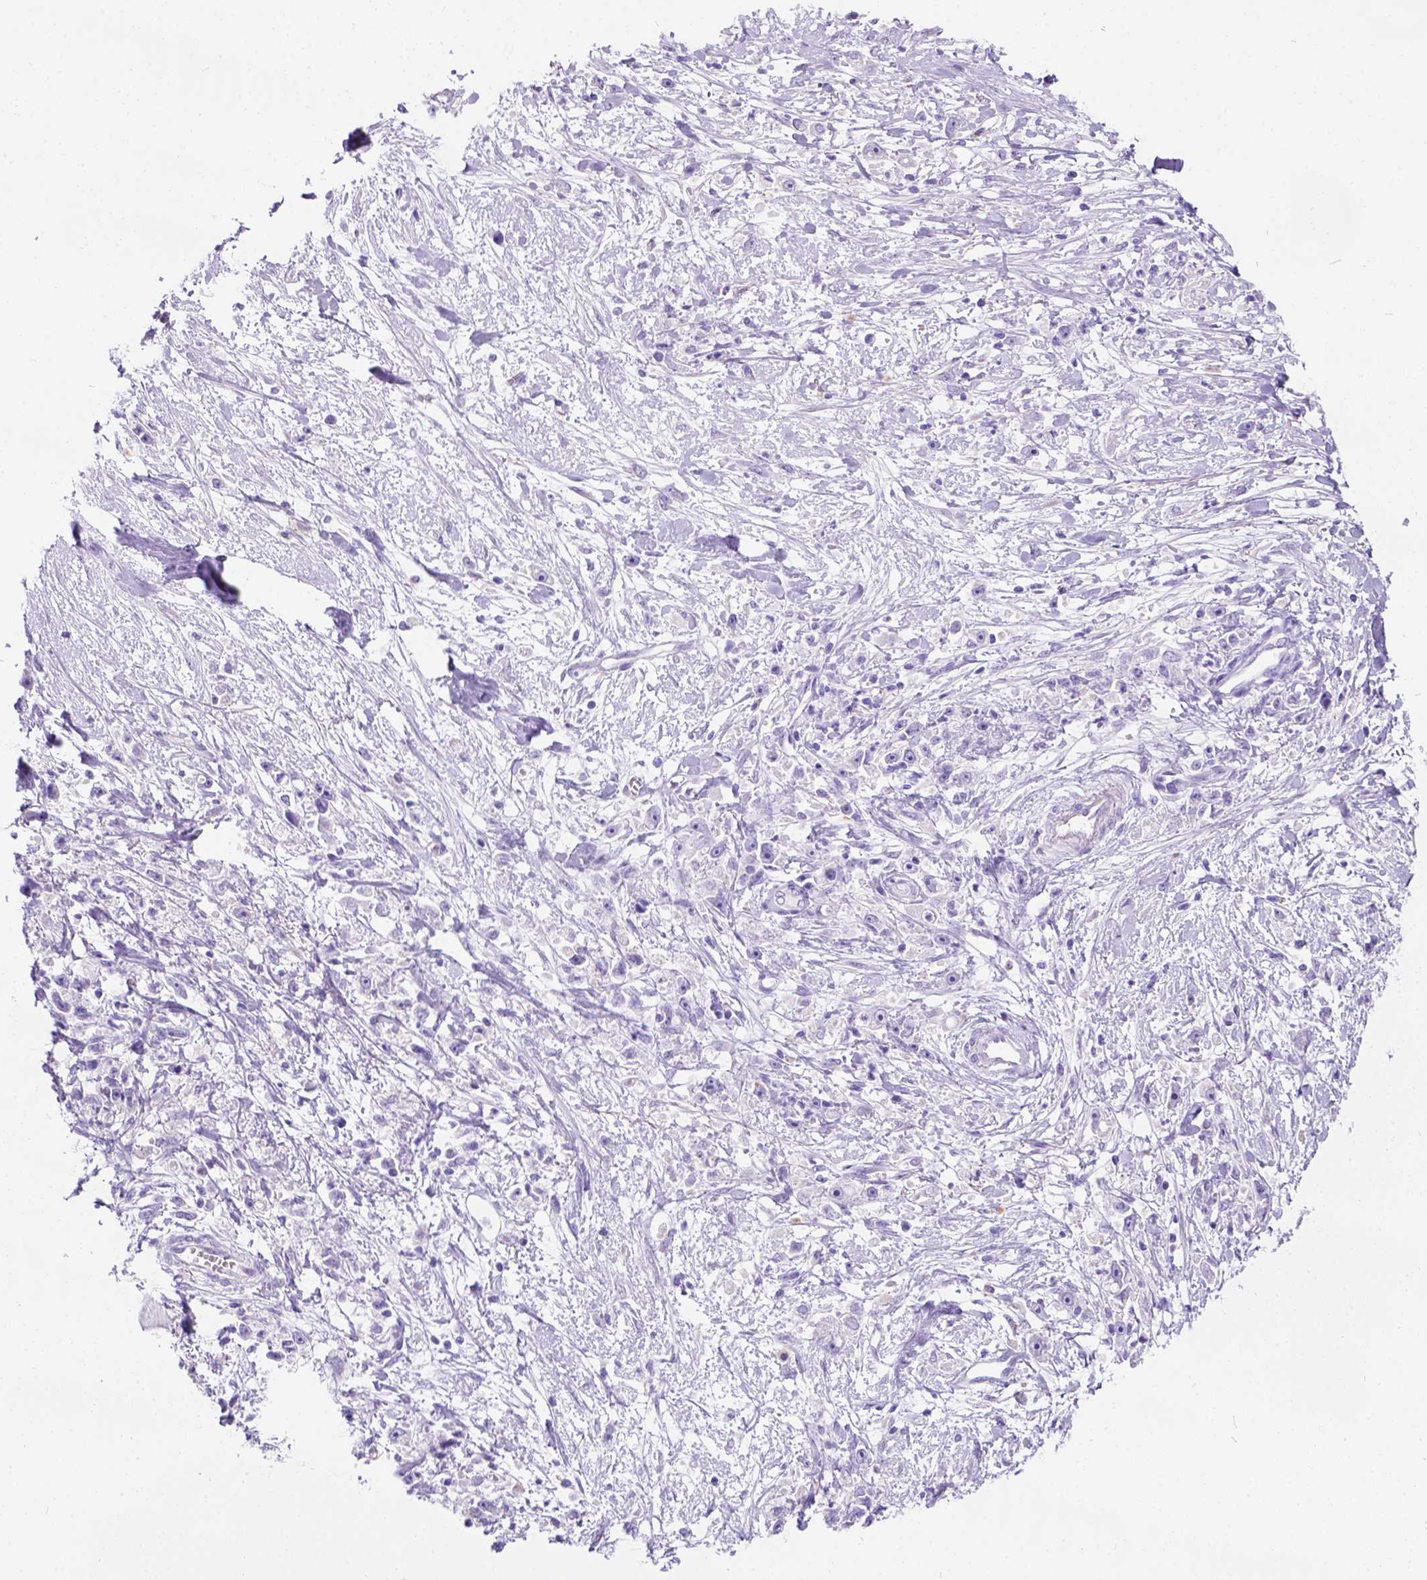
{"staining": {"intensity": "negative", "quantity": "none", "location": "none"}, "tissue": "stomach cancer", "cell_type": "Tumor cells", "image_type": "cancer", "snomed": [{"axis": "morphology", "description": "Adenocarcinoma, NOS"}, {"axis": "topography", "description": "Stomach"}], "caption": "The immunohistochemistry image has no significant positivity in tumor cells of adenocarcinoma (stomach) tissue.", "gene": "PHF7", "patient": {"sex": "female", "age": 59}}